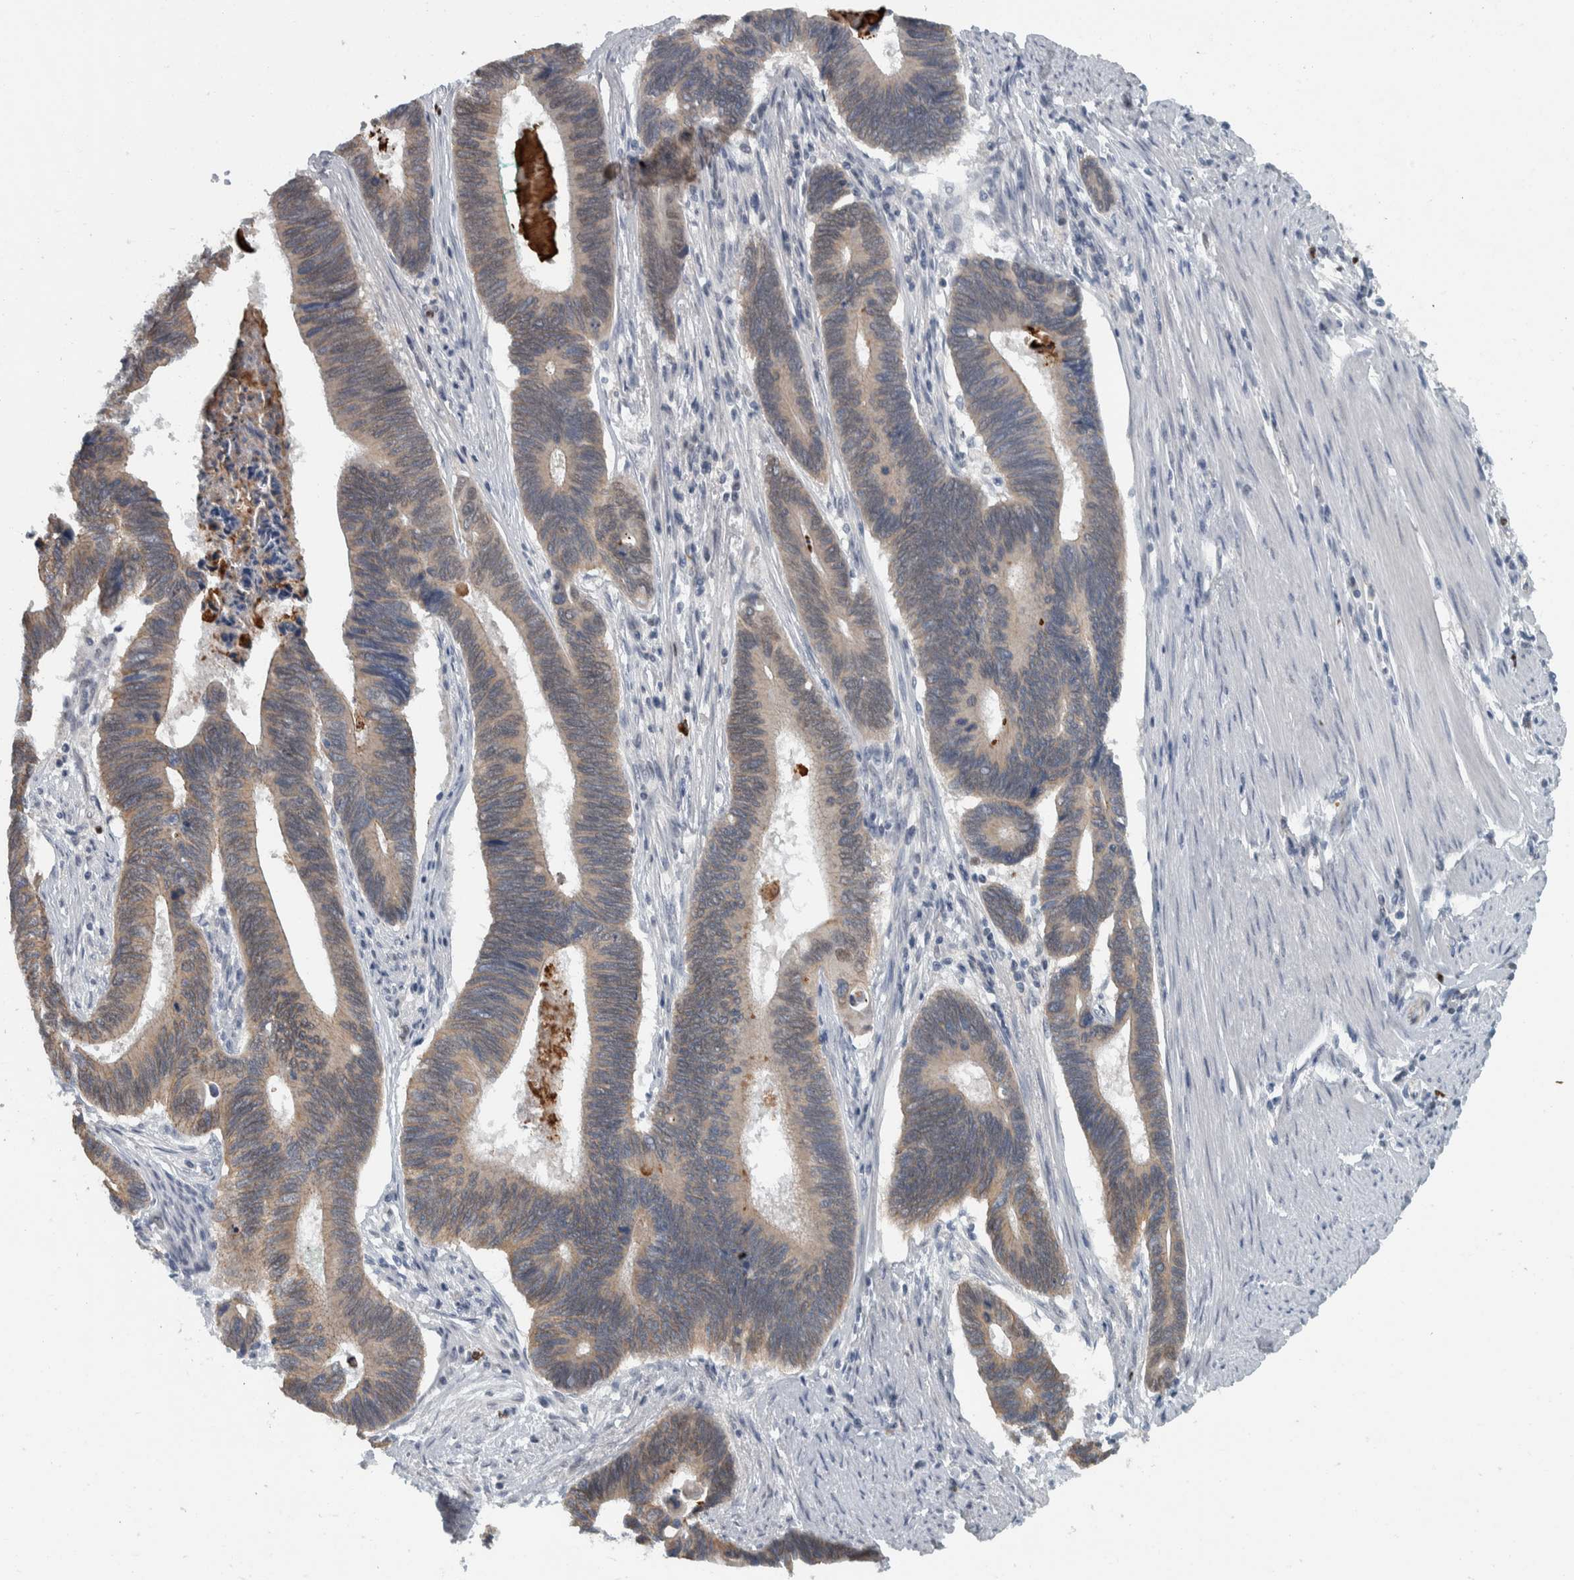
{"staining": {"intensity": "negative", "quantity": "none", "location": "none"}, "tissue": "pancreatic cancer", "cell_type": "Tumor cells", "image_type": "cancer", "snomed": [{"axis": "morphology", "description": "Adenocarcinoma, NOS"}, {"axis": "topography", "description": "Pancreas"}], "caption": "Tumor cells show no significant expression in pancreatic cancer (adenocarcinoma).", "gene": "ADPRM", "patient": {"sex": "female", "age": 70}}